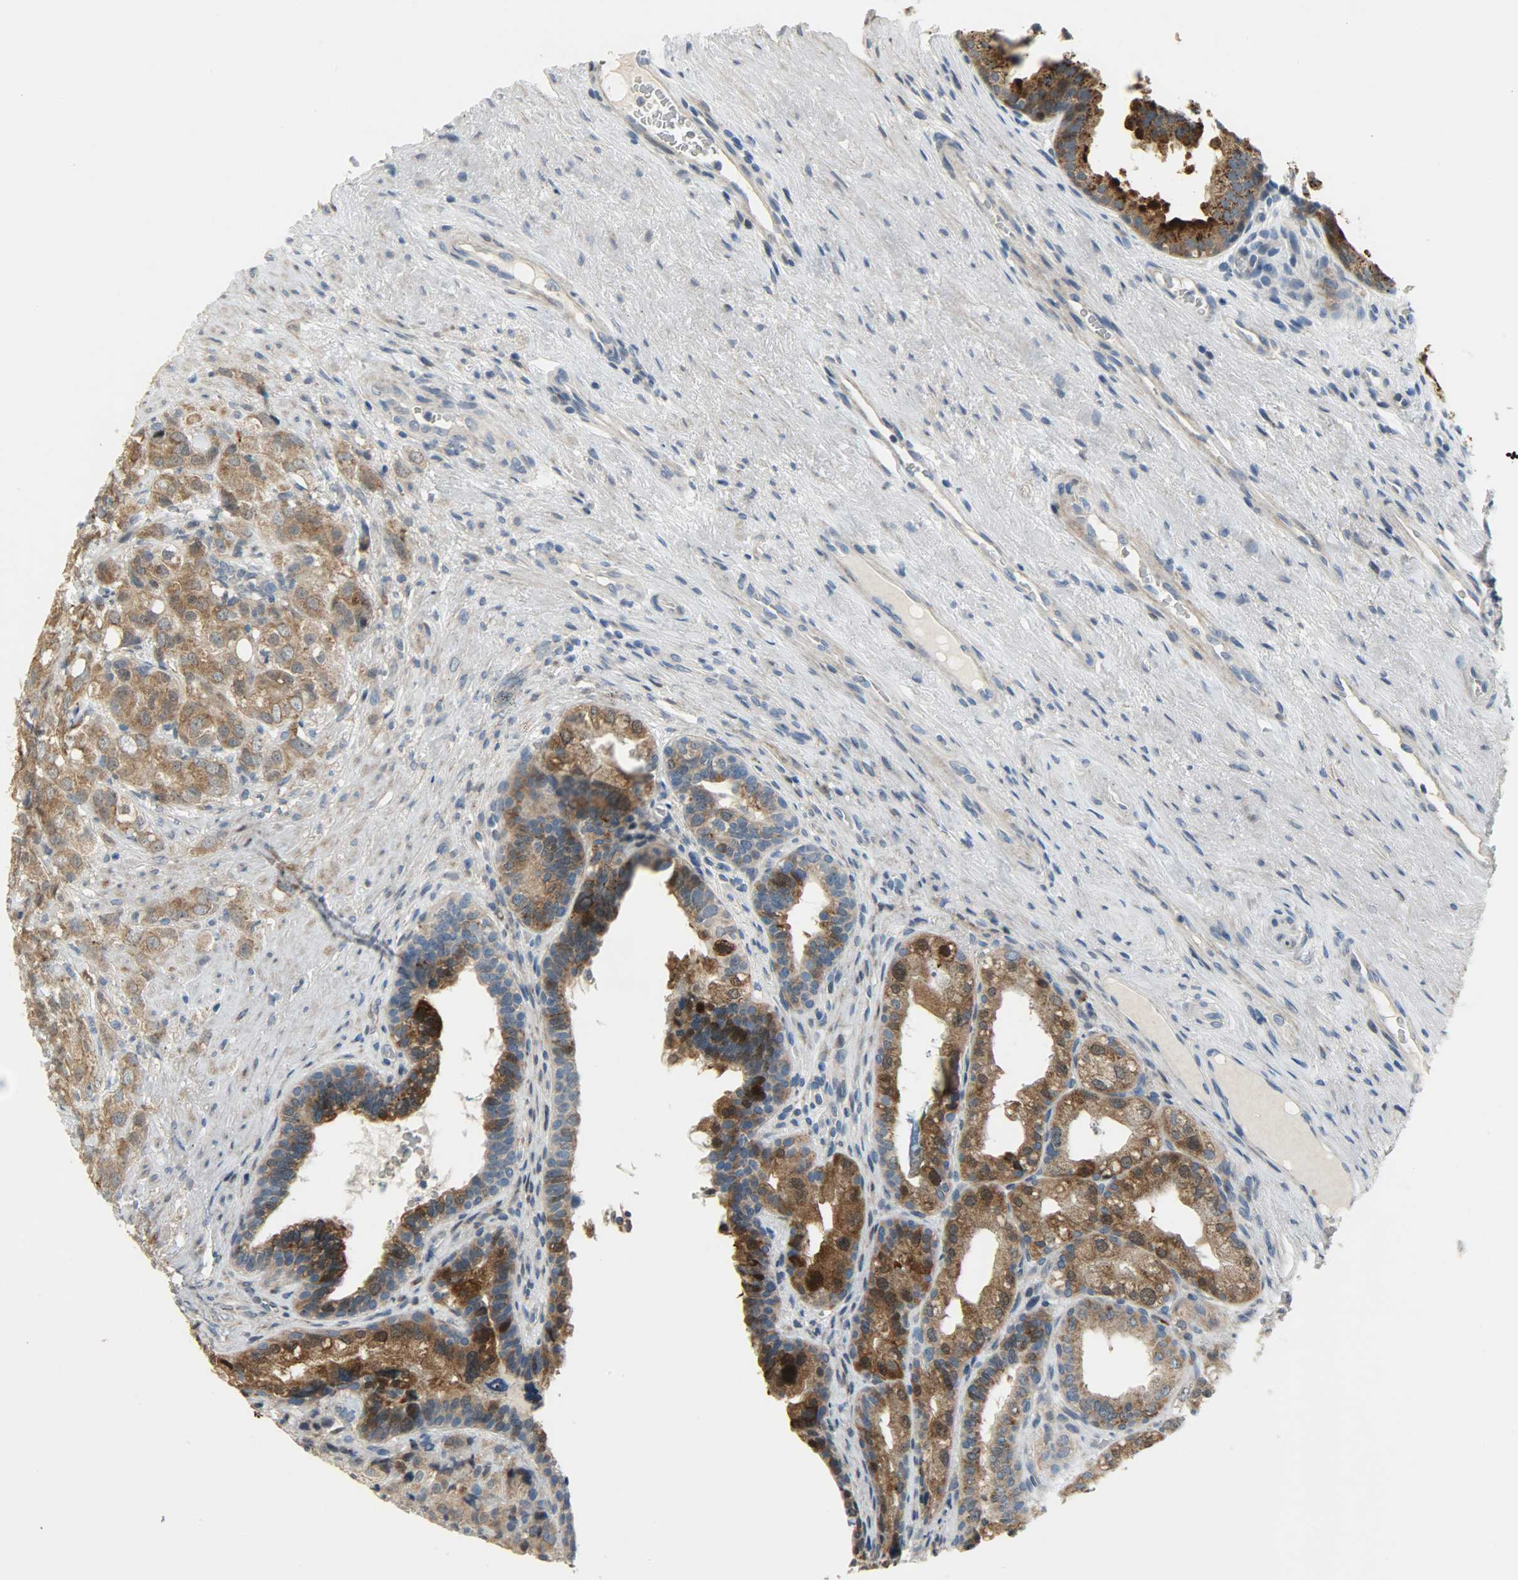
{"staining": {"intensity": "moderate", "quantity": ">75%", "location": "cytoplasmic/membranous"}, "tissue": "prostate cancer", "cell_type": "Tumor cells", "image_type": "cancer", "snomed": [{"axis": "morphology", "description": "Adenocarcinoma, High grade"}, {"axis": "topography", "description": "Prostate"}], "caption": "Moderate cytoplasmic/membranous protein staining is identified in about >75% of tumor cells in prostate cancer (adenocarcinoma (high-grade)). The staining is performed using DAB brown chromogen to label protein expression. The nuclei are counter-stained blue using hematoxylin.", "gene": "PPP1R1B", "patient": {"sex": "male", "age": 68}}